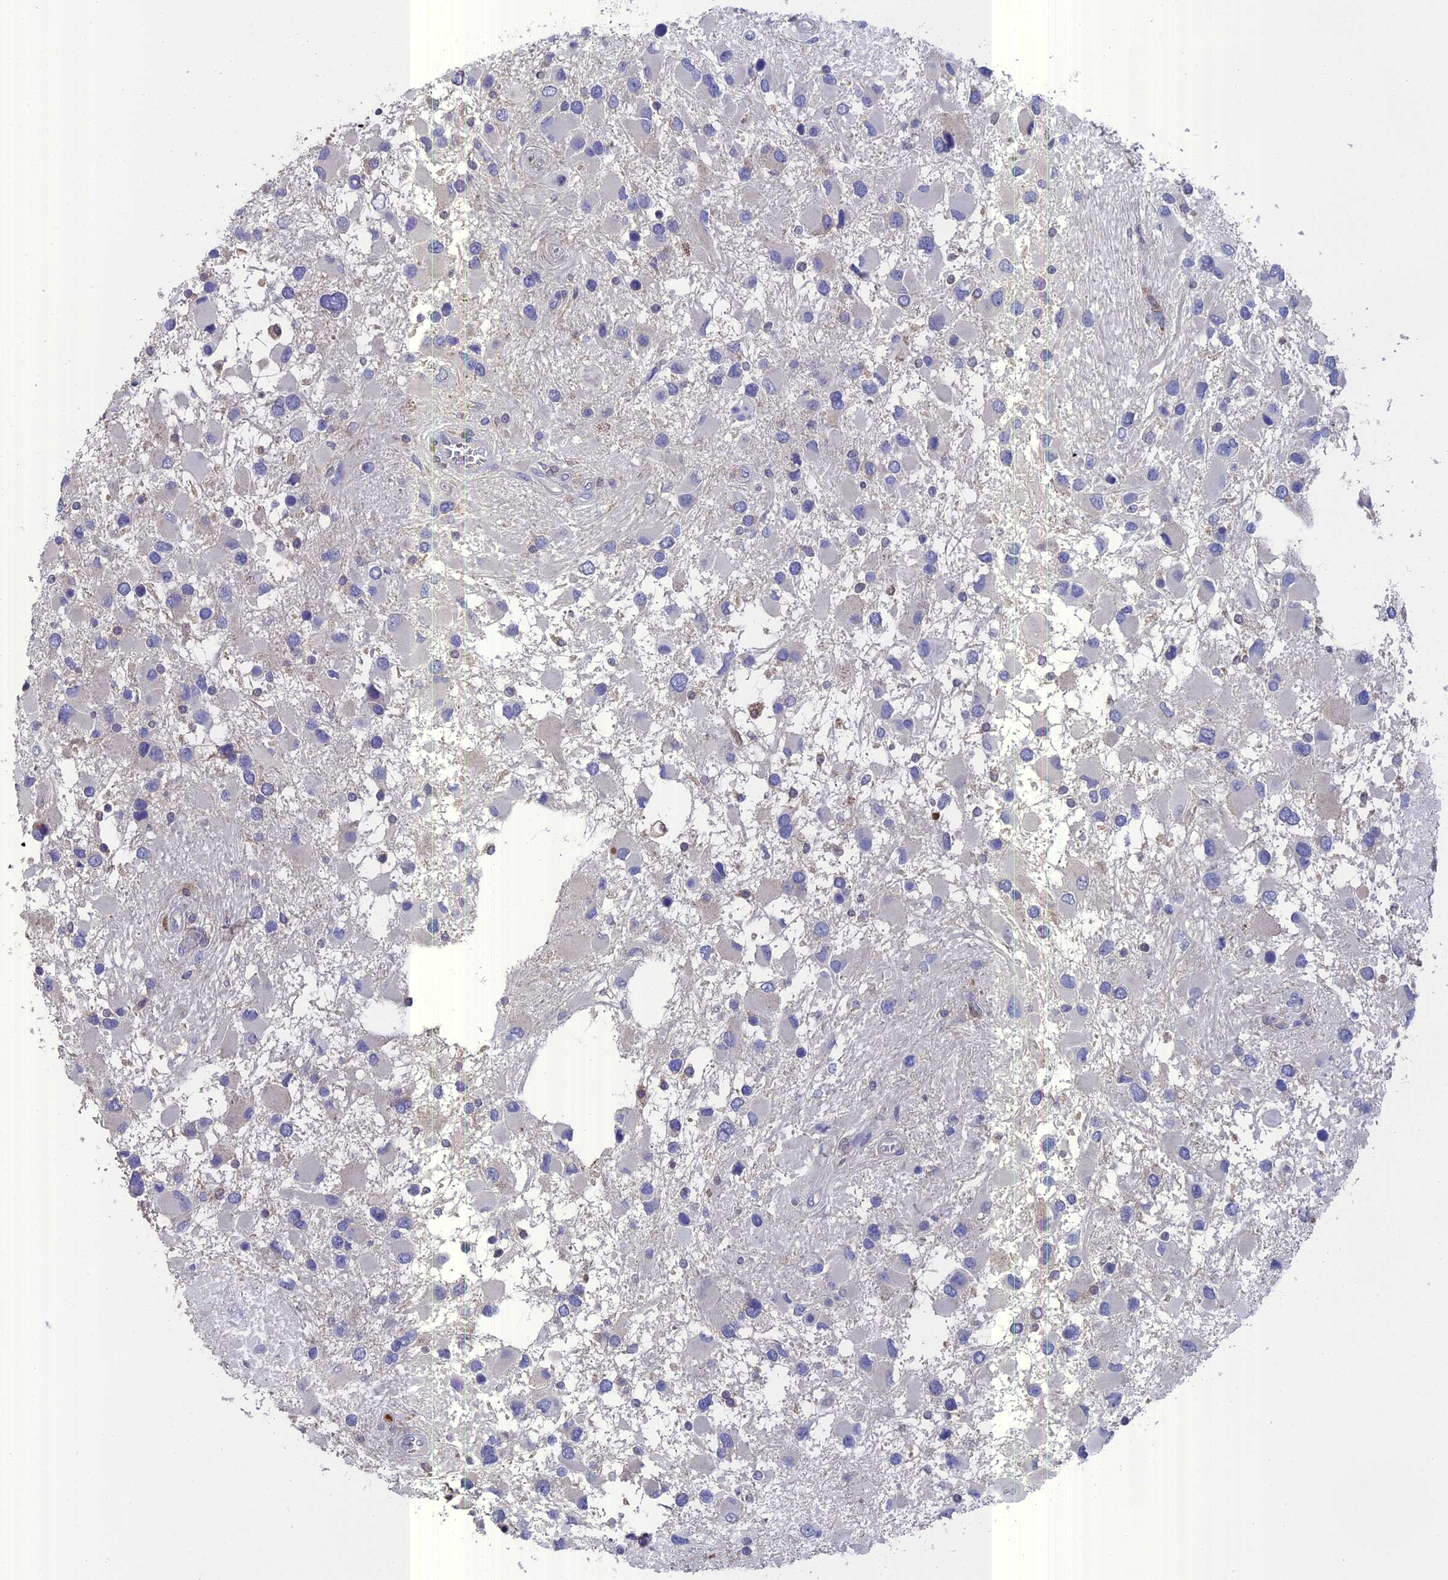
{"staining": {"intensity": "negative", "quantity": "none", "location": "none"}, "tissue": "glioma", "cell_type": "Tumor cells", "image_type": "cancer", "snomed": [{"axis": "morphology", "description": "Glioma, malignant, High grade"}, {"axis": "topography", "description": "Brain"}], "caption": "This is an IHC image of glioma. There is no expression in tumor cells.", "gene": "NCF4", "patient": {"sex": "male", "age": 53}}